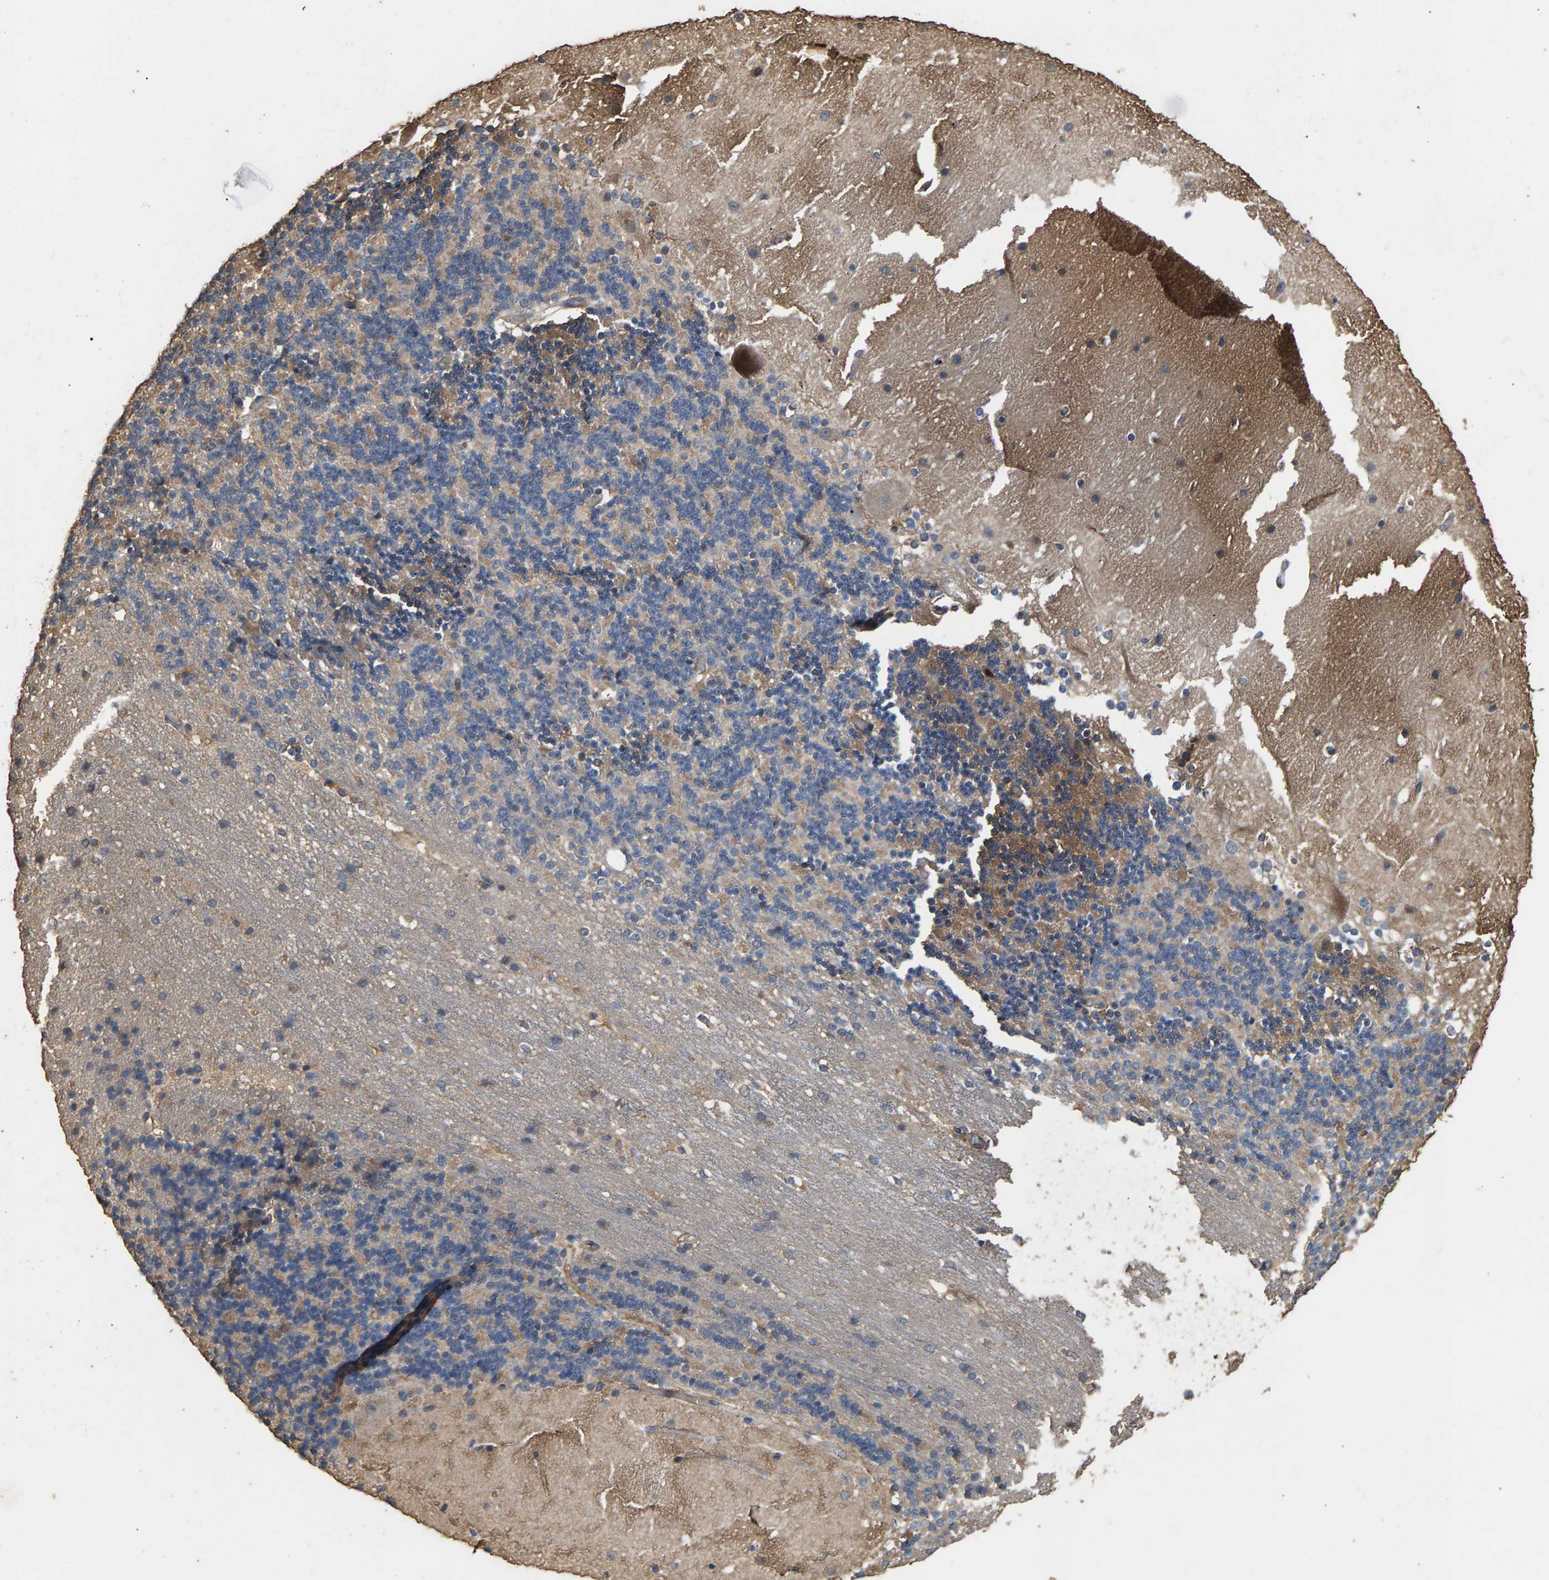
{"staining": {"intensity": "moderate", "quantity": "<25%", "location": "cytoplasmic/membranous"}, "tissue": "cerebellum", "cell_type": "Cells in granular layer", "image_type": "normal", "snomed": [{"axis": "morphology", "description": "Normal tissue, NOS"}, {"axis": "topography", "description": "Cerebellum"}], "caption": "IHC (DAB (3,3'-diaminobenzidine)) staining of normal human cerebellum displays moderate cytoplasmic/membranous protein staining in about <25% of cells in granular layer.", "gene": "HTRA3", "patient": {"sex": "female", "age": 19}}